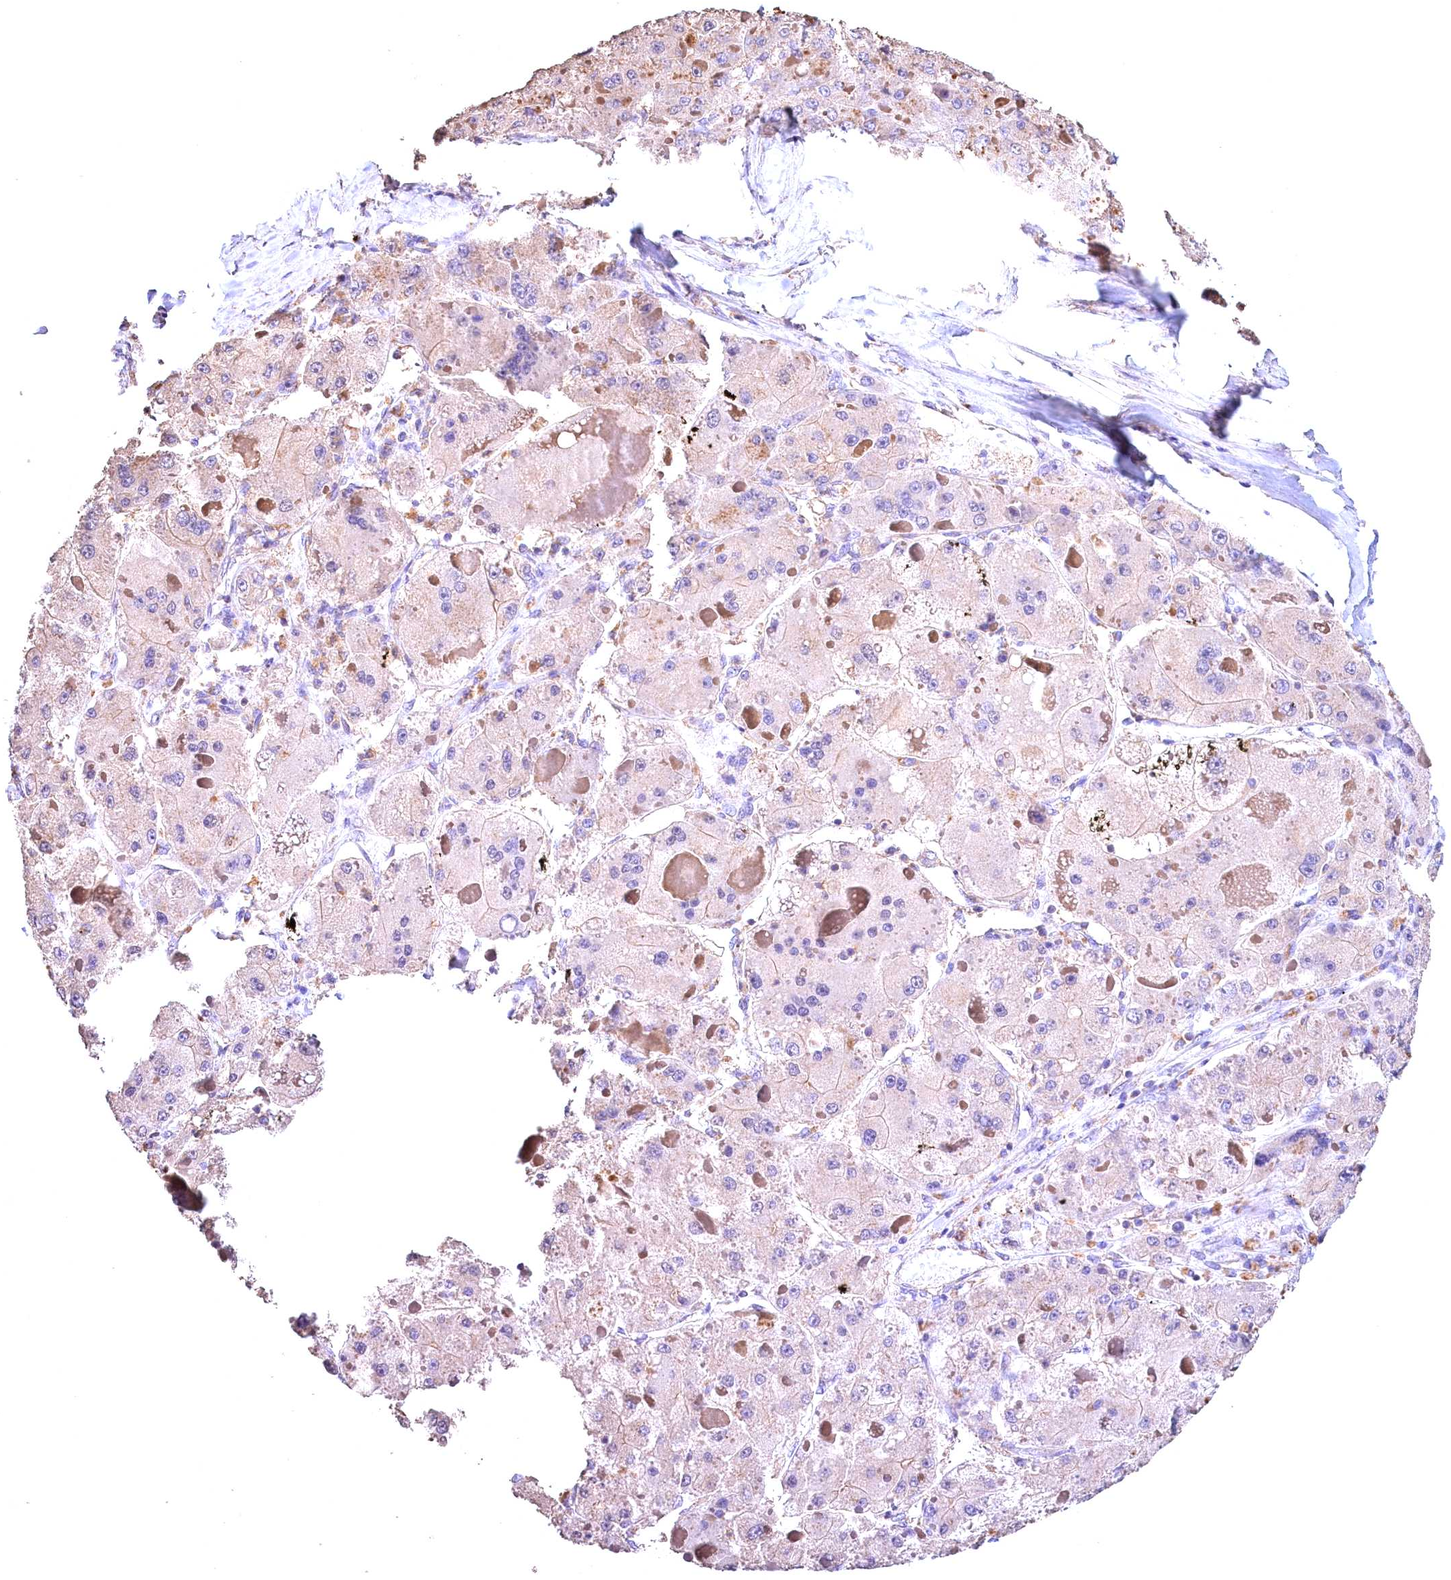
{"staining": {"intensity": "weak", "quantity": "<25%", "location": "cytoplasmic/membranous"}, "tissue": "liver cancer", "cell_type": "Tumor cells", "image_type": "cancer", "snomed": [{"axis": "morphology", "description": "Carcinoma, Hepatocellular, NOS"}, {"axis": "topography", "description": "Liver"}], "caption": "High power microscopy histopathology image of an immunohistochemistry (IHC) photomicrograph of liver hepatocellular carcinoma, revealing no significant positivity in tumor cells.", "gene": "OAS3", "patient": {"sex": "female", "age": 73}}